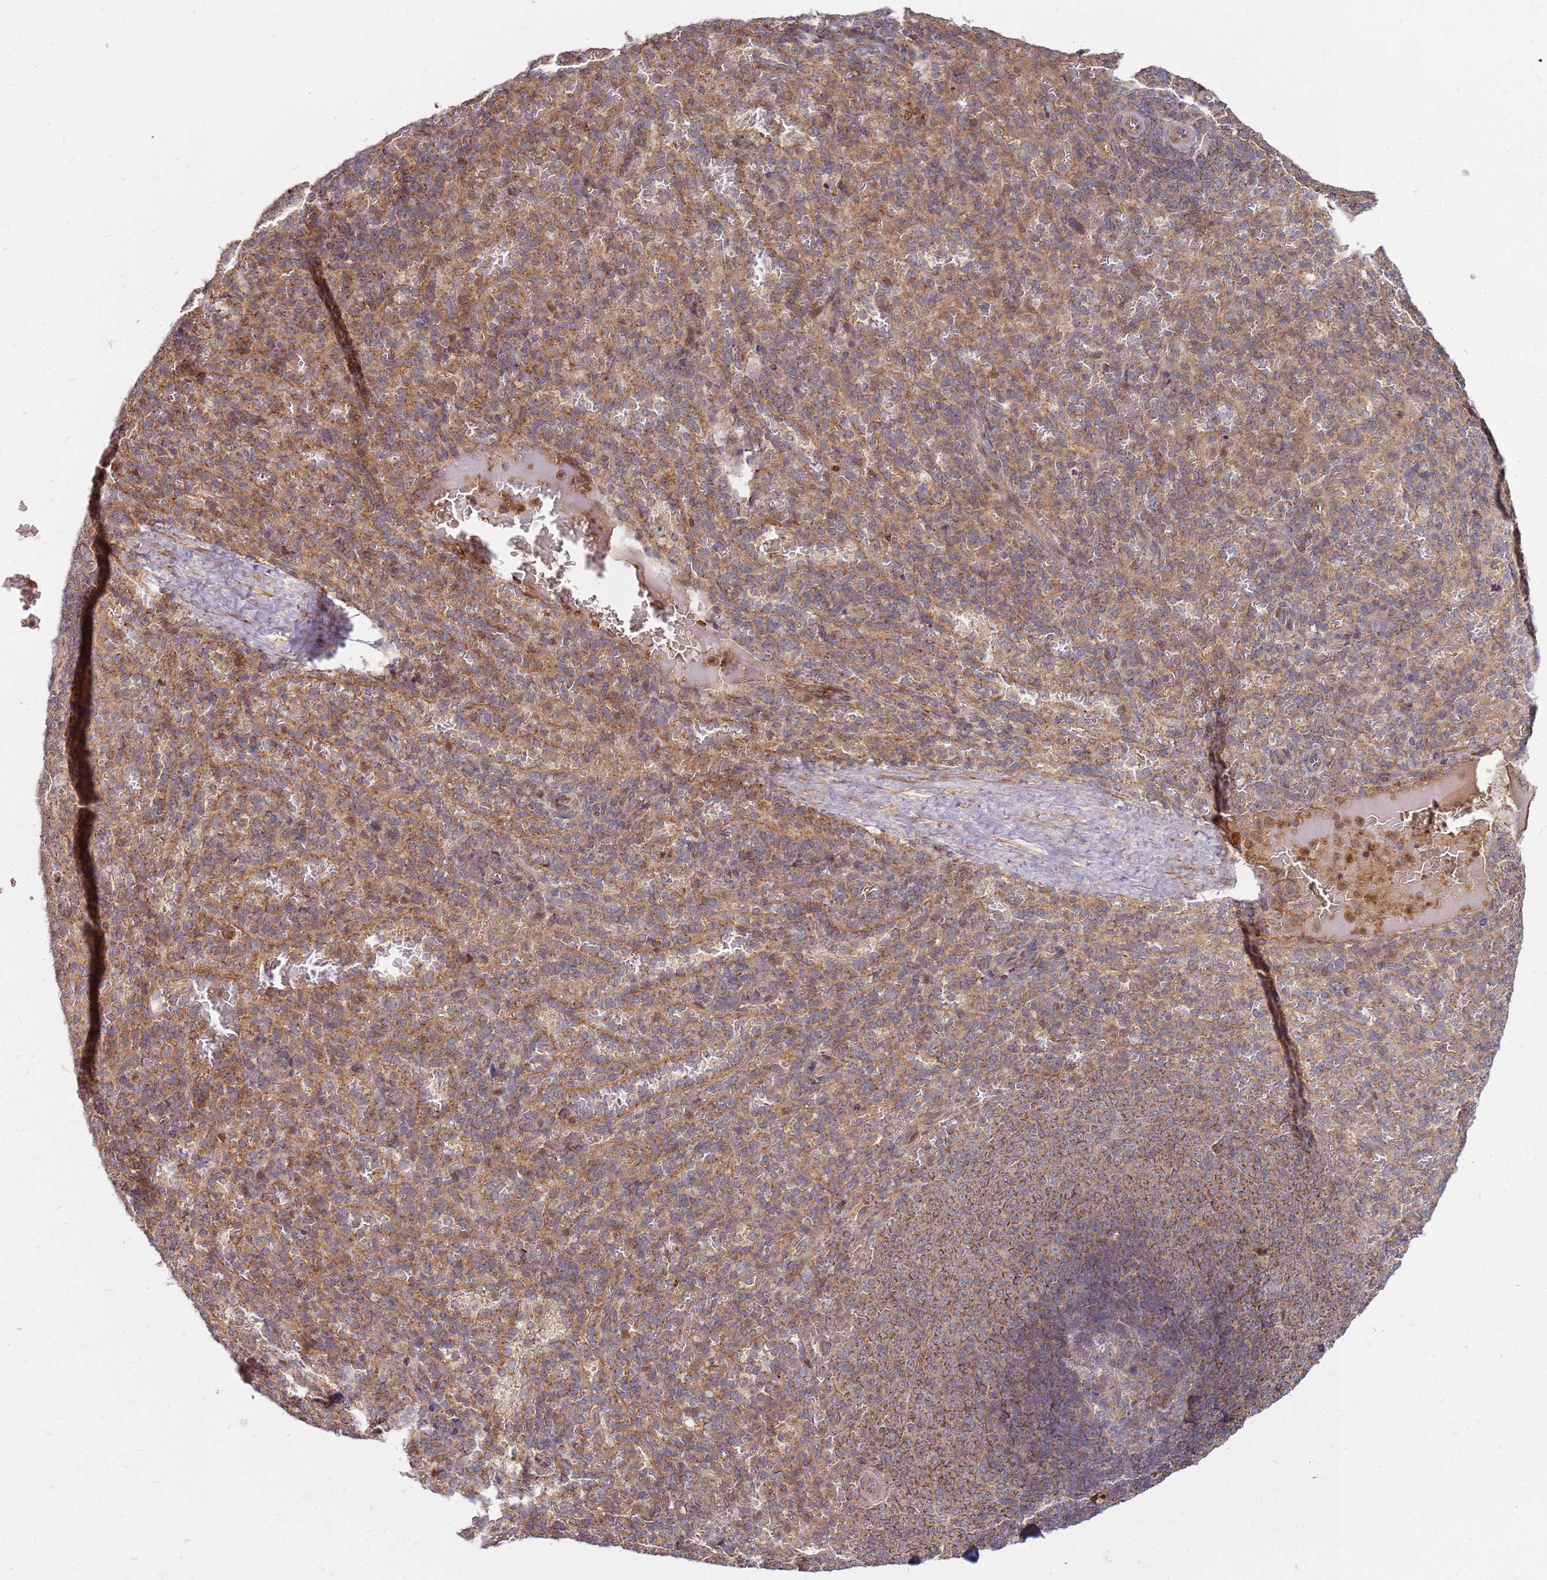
{"staining": {"intensity": "moderate", "quantity": ">75%", "location": "cytoplasmic/membranous"}, "tissue": "spleen", "cell_type": "Cells in red pulp", "image_type": "normal", "snomed": [{"axis": "morphology", "description": "Normal tissue, NOS"}, {"axis": "topography", "description": "Spleen"}], "caption": "The histopathology image exhibits staining of unremarkable spleen, revealing moderate cytoplasmic/membranous protein staining (brown color) within cells in red pulp. Nuclei are stained in blue.", "gene": "CCDC159", "patient": {"sex": "female", "age": 21}}